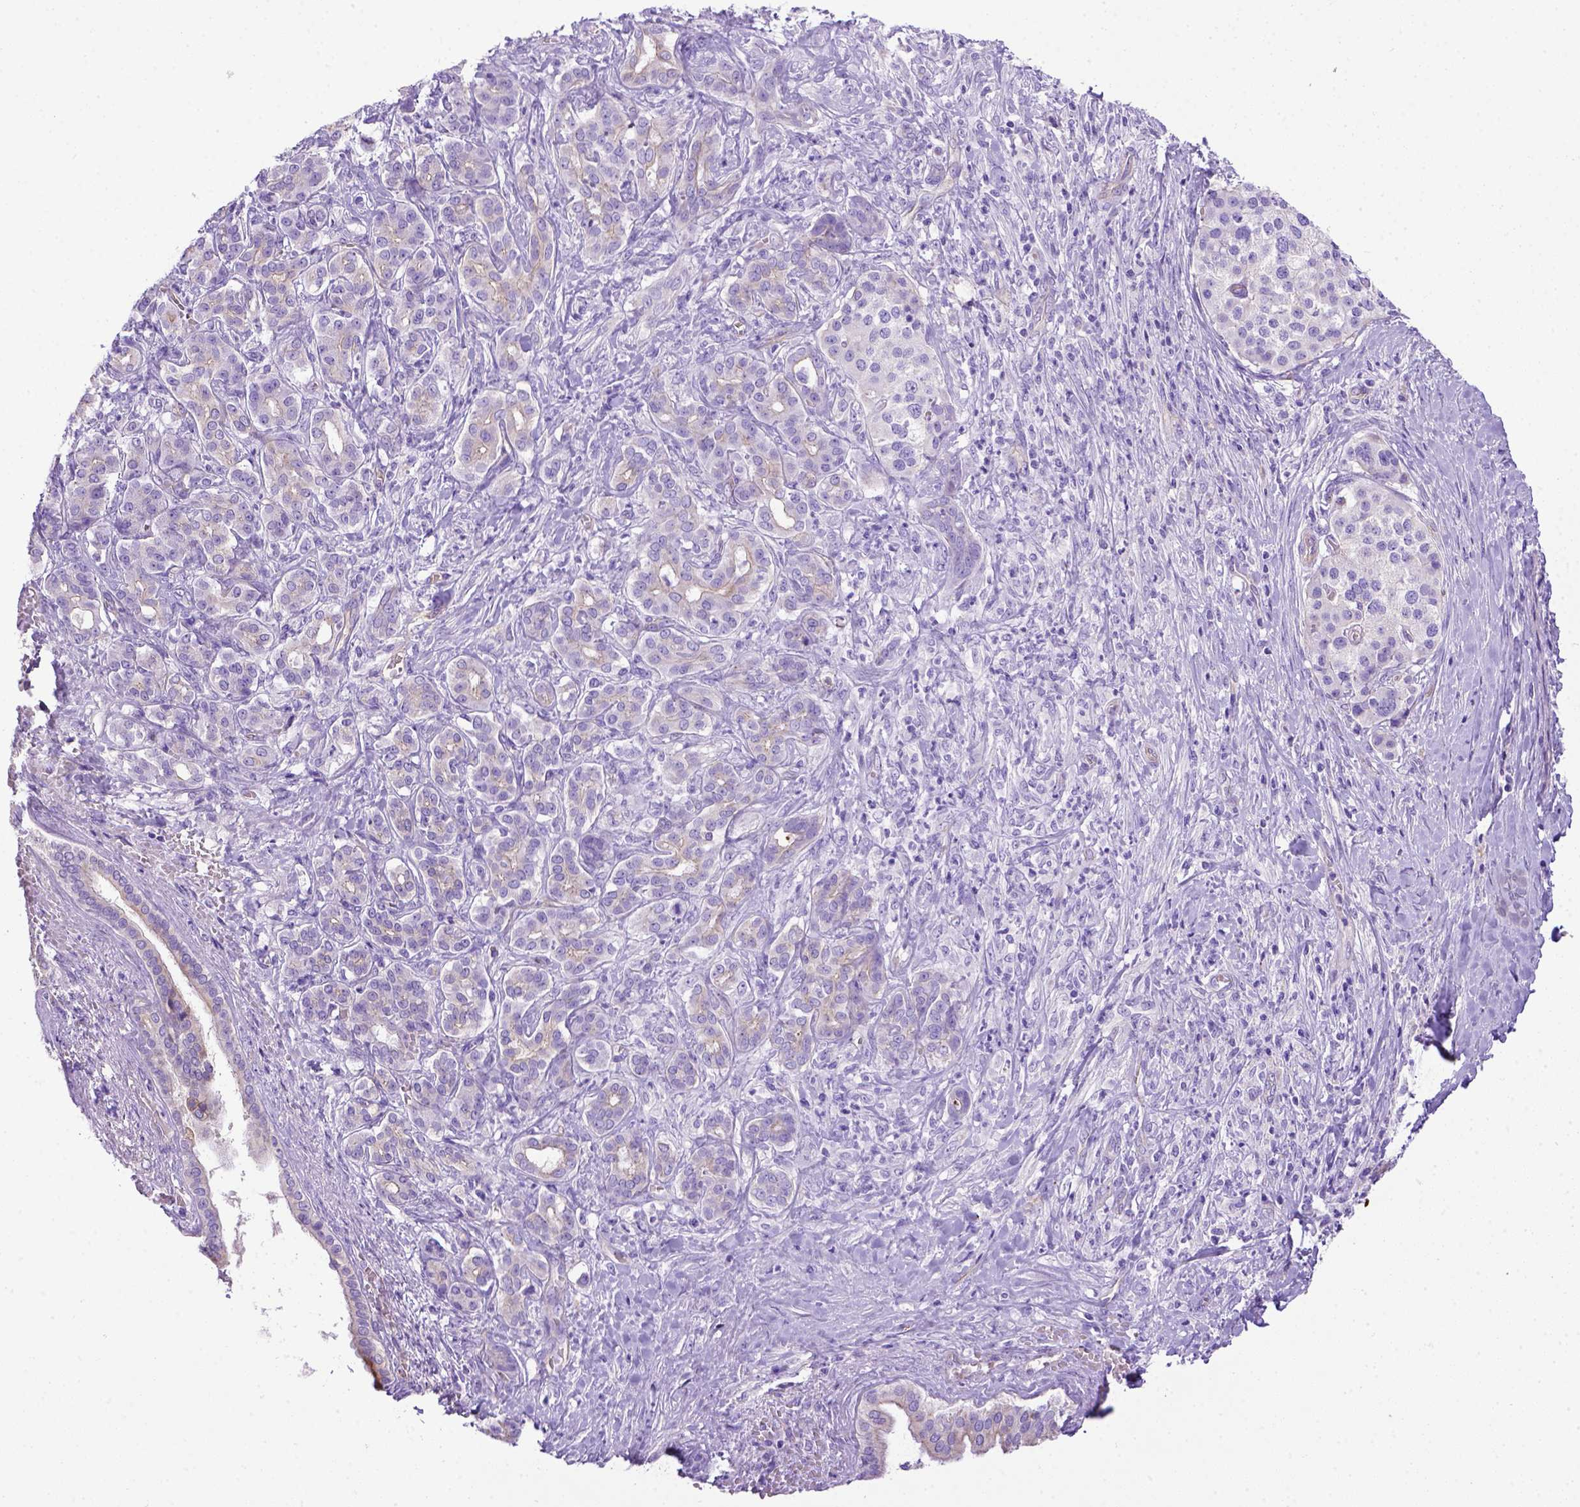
{"staining": {"intensity": "weak", "quantity": ">75%", "location": "cytoplasmic/membranous"}, "tissue": "pancreatic cancer", "cell_type": "Tumor cells", "image_type": "cancer", "snomed": [{"axis": "morphology", "description": "Normal tissue, NOS"}, {"axis": "morphology", "description": "Inflammation, NOS"}, {"axis": "morphology", "description": "Adenocarcinoma, NOS"}, {"axis": "topography", "description": "Pancreas"}], "caption": "Immunohistochemical staining of adenocarcinoma (pancreatic) demonstrates low levels of weak cytoplasmic/membranous staining in about >75% of tumor cells. The protein is stained brown, and the nuclei are stained in blue (DAB IHC with brightfield microscopy, high magnification).", "gene": "LRRC18", "patient": {"sex": "male", "age": 57}}